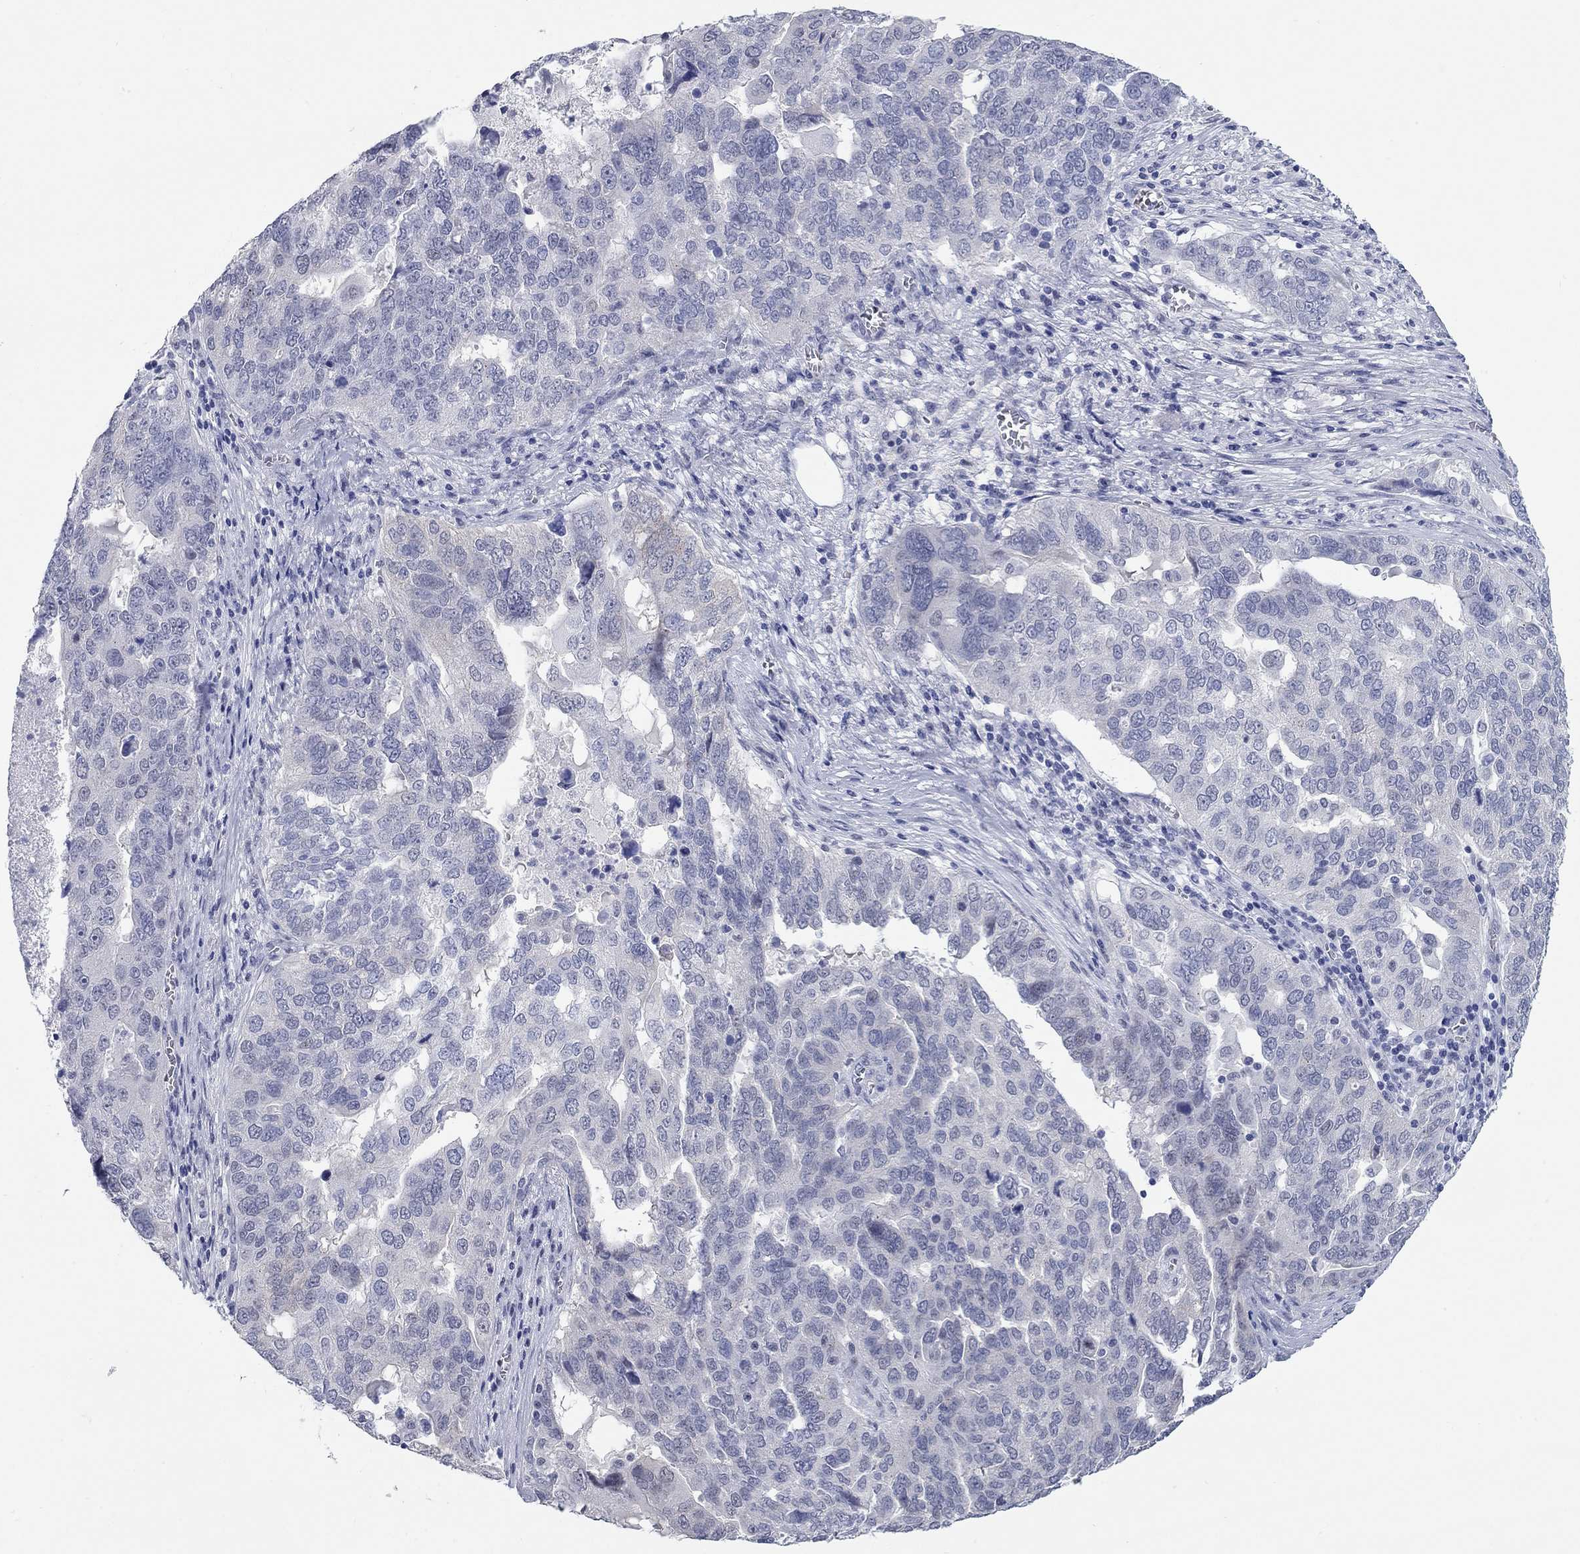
{"staining": {"intensity": "negative", "quantity": "none", "location": "none"}, "tissue": "ovarian cancer", "cell_type": "Tumor cells", "image_type": "cancer", "snomed": [{"axis": "morphology", "description": "Carcinoma, endometroid"}, {"axis": "topography", "description": "Soft tissue"}, {"axis": "topography", "description": "Ovary"}], "caption": "A high-resolution histopathology image shows IHC staining of ovarian endometroid carcinoma, which displays no significant positivity in tumor cells.", "gene": "WASF3", "patient": {"sex": "female", "age": 52}}